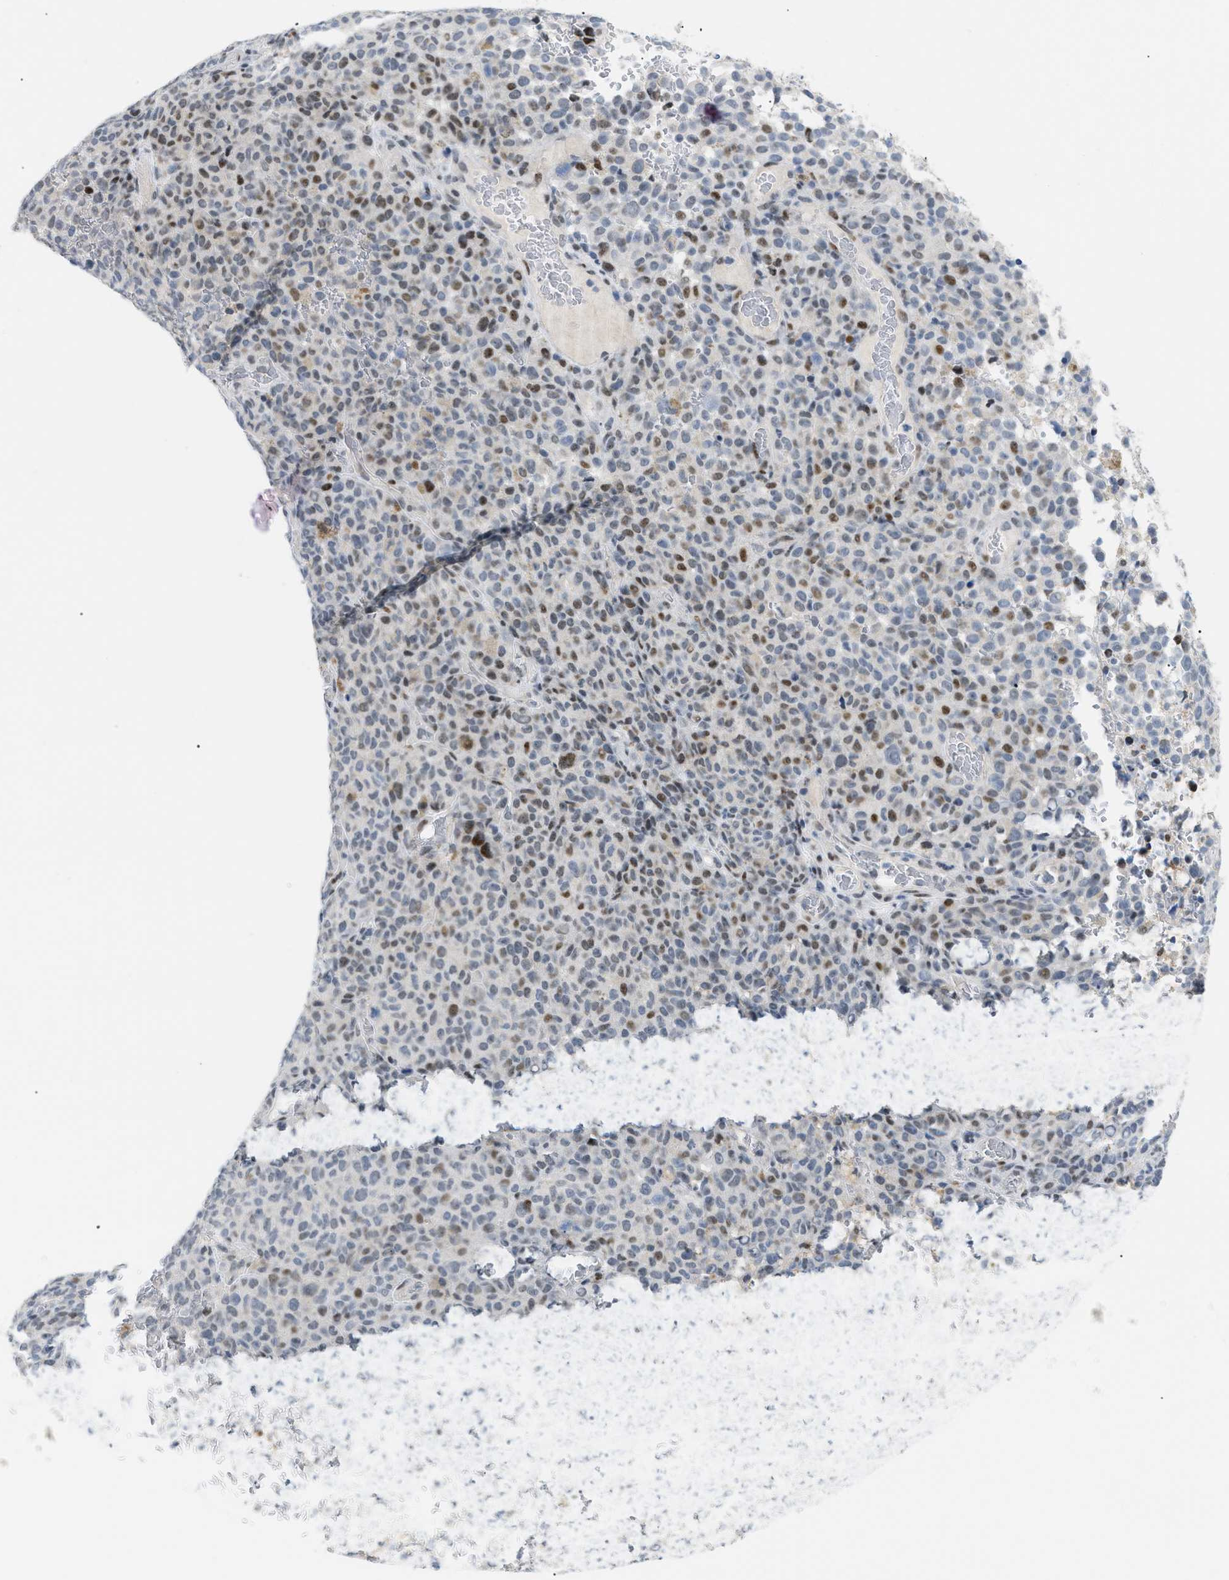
{"staining": {"intensity": "moderate", "quantity": "25%-75%", "location": "nuclear"}, "tissue": "melanoma", "cell_type": "Tumor cells", "image_type": "cancer", "snomed": [{"axis": "morphology", "description": "Malignant melanoma, NOS"}, {"axis": "topography", "description": "Skin"}], "caption": "Melanoma stained with DAB IHC displays medium levels of moderate nuclear expression in approximately 25%-75% of tumor cells. Nuclei are stained in blue.", "gene": "MED1", "patient": {"sex": "female", "age": 82}}